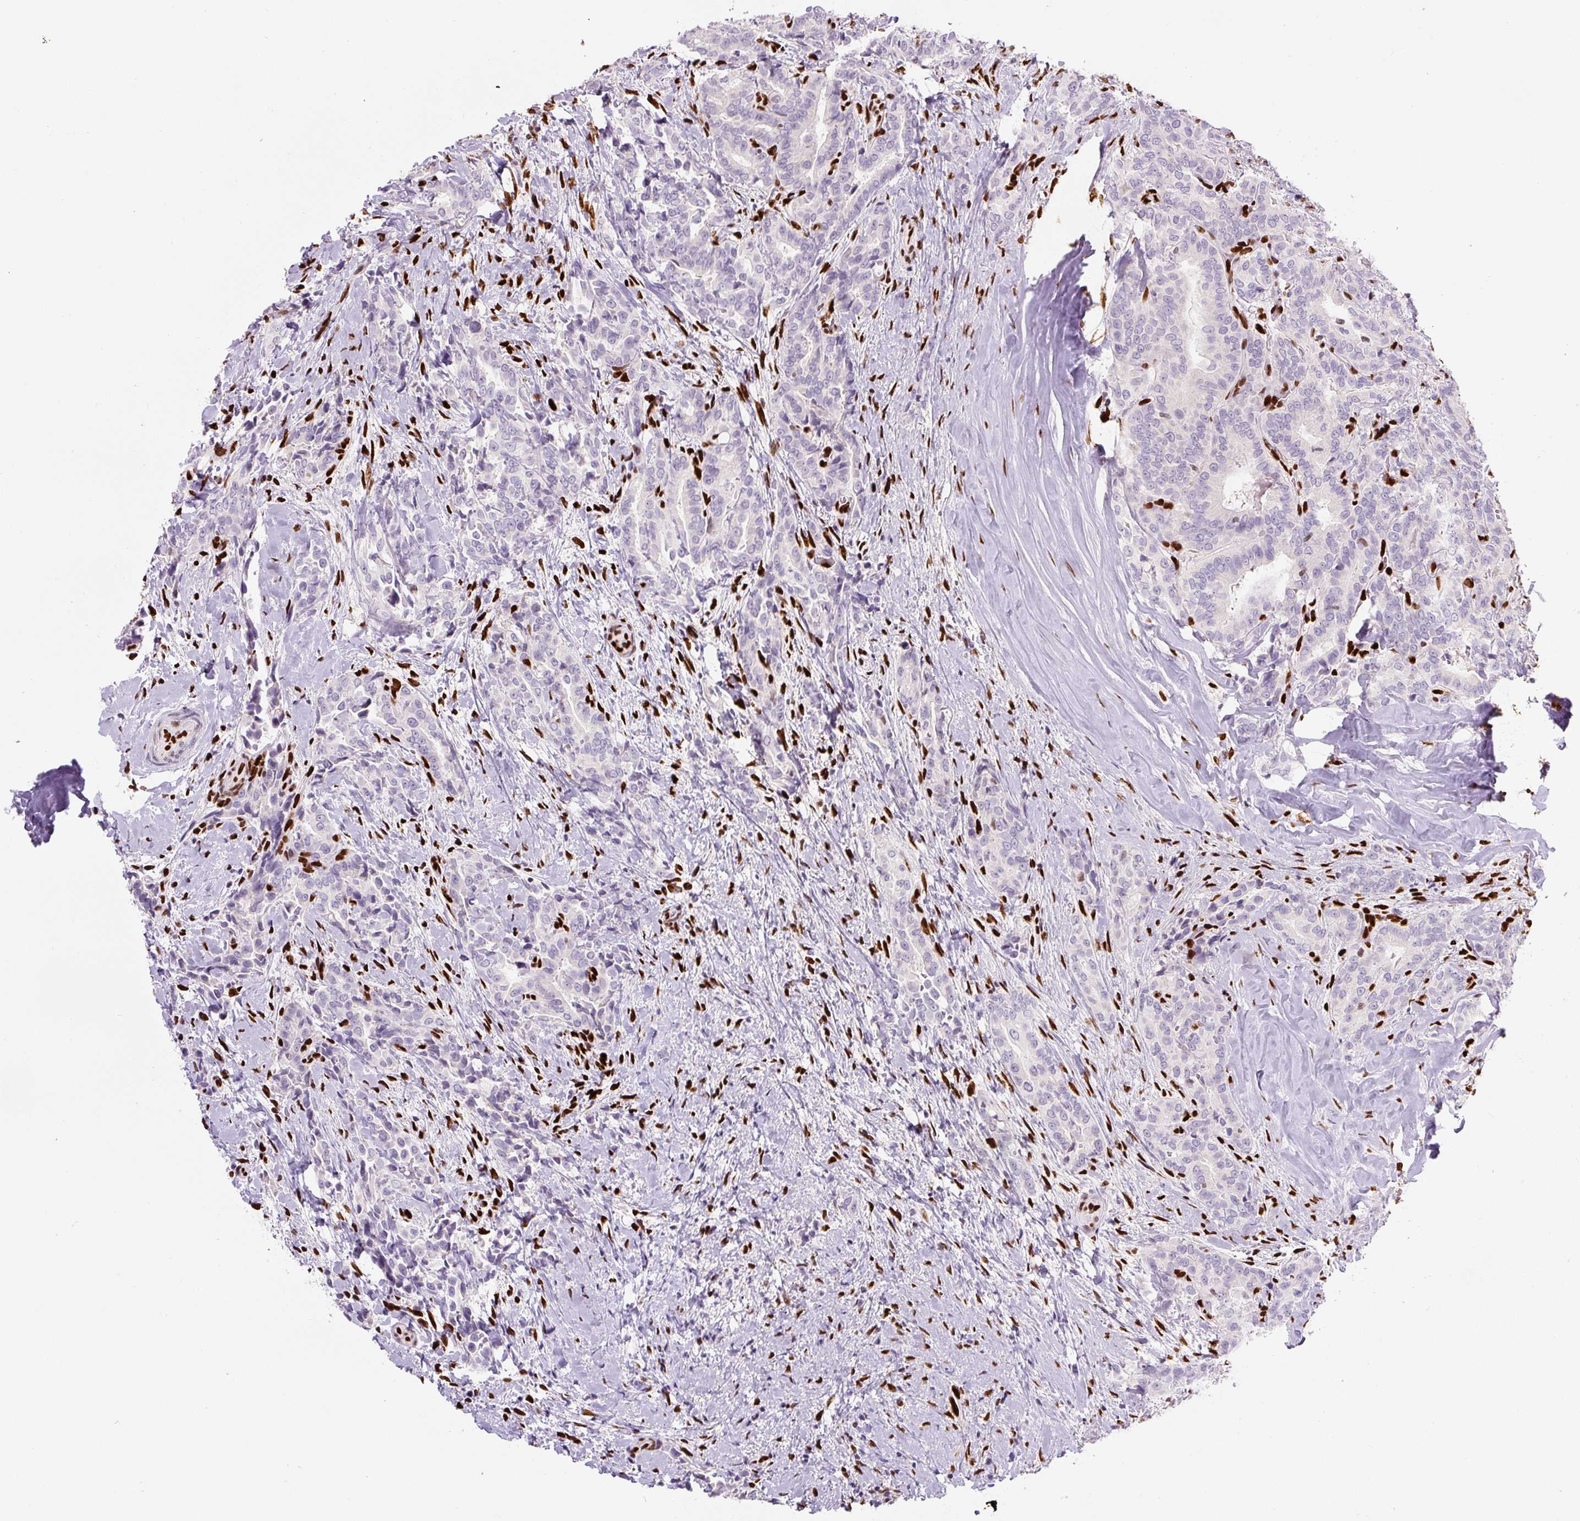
{"staining": {"intensity": "negative", "quantity": "none", "location": "none"}, "tissue": "thyroid cancer", "cell_type": "Tumor cells", "image_type": "cancer", "snomed": [{"axis": "morphology", "description": "Papillary adenocarcinoma, NOS"}, {"axis": "topography", "description": "Thyroid gland"}], "caption": "A histopathology image of human thyroid cancer (papillary adenocarcinoma) is negative for staining in tumor cells. Brightfield microscopy of immunohistochemistry stained with DAB (brown) and hematoxylin (blue), captured at high magnification.", "gene": "ZEB1", "patient": {"sex": "male", "age": 61}}